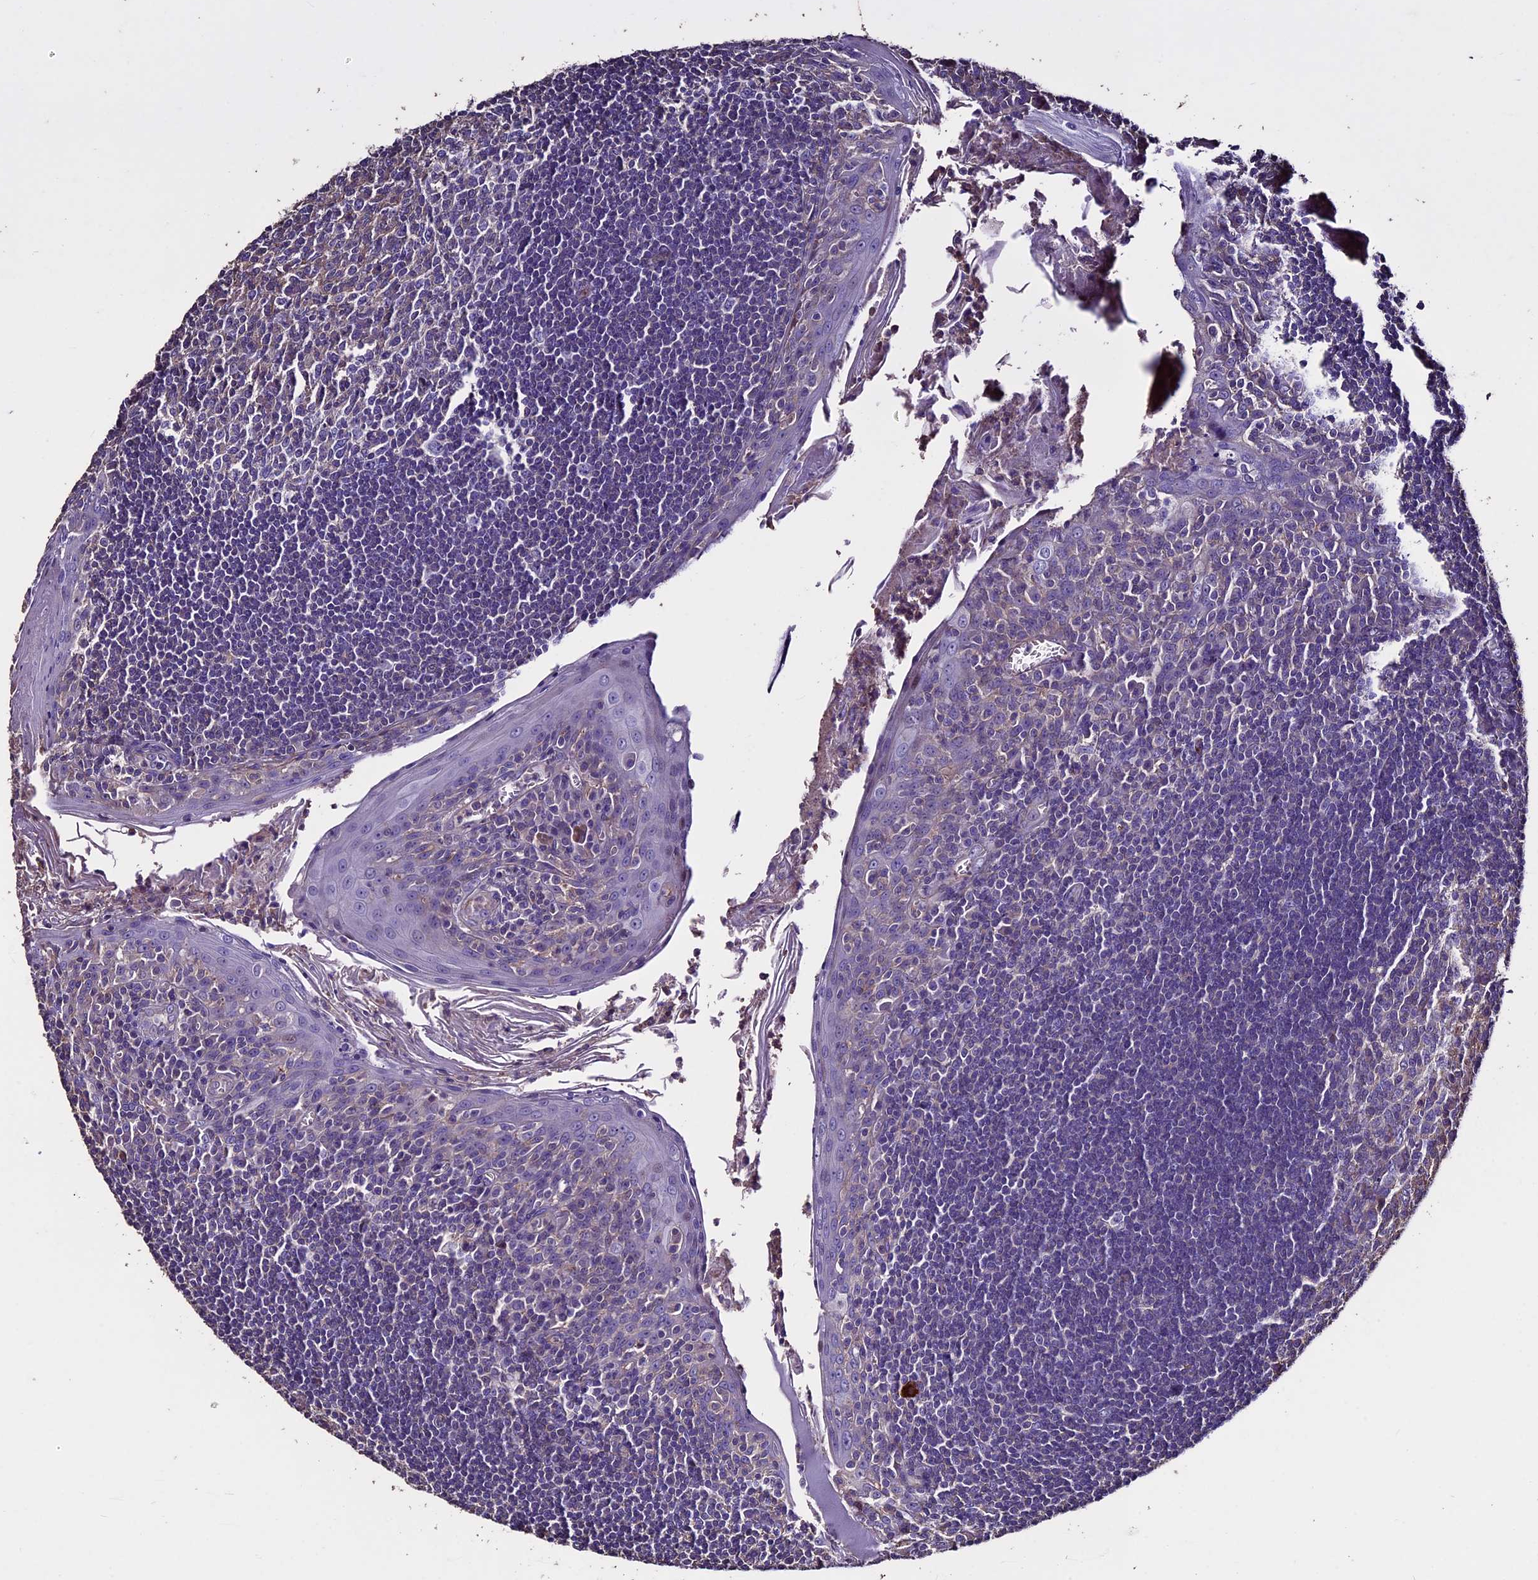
{"staining": {"intensity": "negative", "quantity": "none", "location": "none"}, "tissue": "tonsil", "cell_type": "Germinal center cells", "image_type": "normal", "snomed": [{"axis": "morphology", "description": "Normal tissue, NOS"}, {"axis": "topography", "description": "Tonsil"}], "caption": "This is an immunohistochemistry (IHC) histopathology image of unremarkable tonsil. There is no expression in germinal center cells.", "gene": "USB1", "patient": {"sex": "male", "age": 27}}